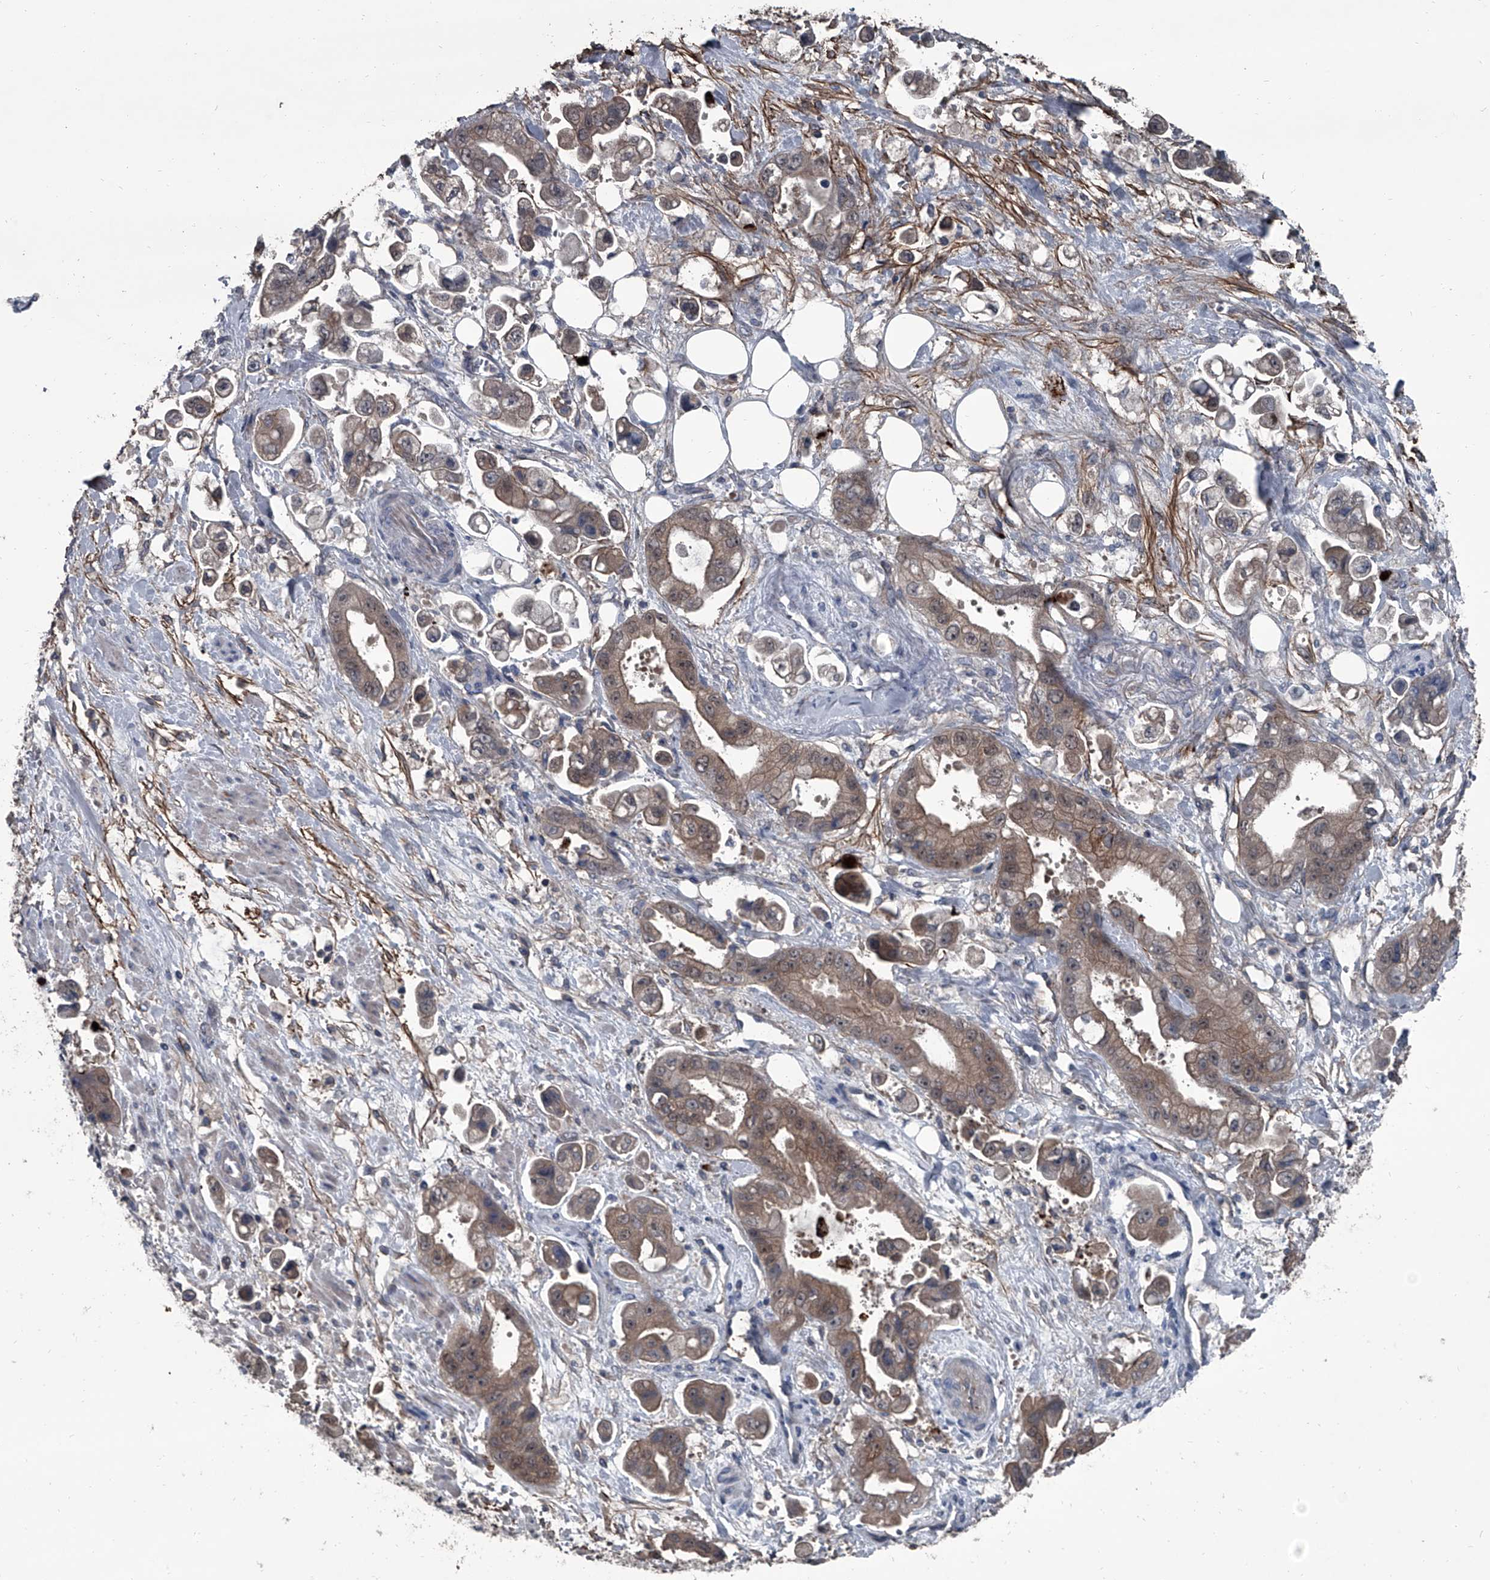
{"staining": {"intensity": "moderate", "quantity": "25%-75%", "location": "cytoplasmic/membranous,nuclear"}, "tissue": "stomach cancer", "cell_type": "Tumor cells", "image_type": "cancer", "snomed": [{"axis": "morphology", "description": "Adenocarcinoma, NOS"}, {"axis": "topography", "description": "Stomach"}], "caption": "A brown stain labels moderate cytoplasmic/membranous and nuclear staining of a protein in human adenocarcinoma (stomach) tumor cells. Using DAB (3,3'-diaminobenzidine) (brown) and hematoxylin (blue) stains, captured at high magnification using brightfield microscopy.", "gene": "OARD1", "patient": {"sex": "male", "age": 62}}